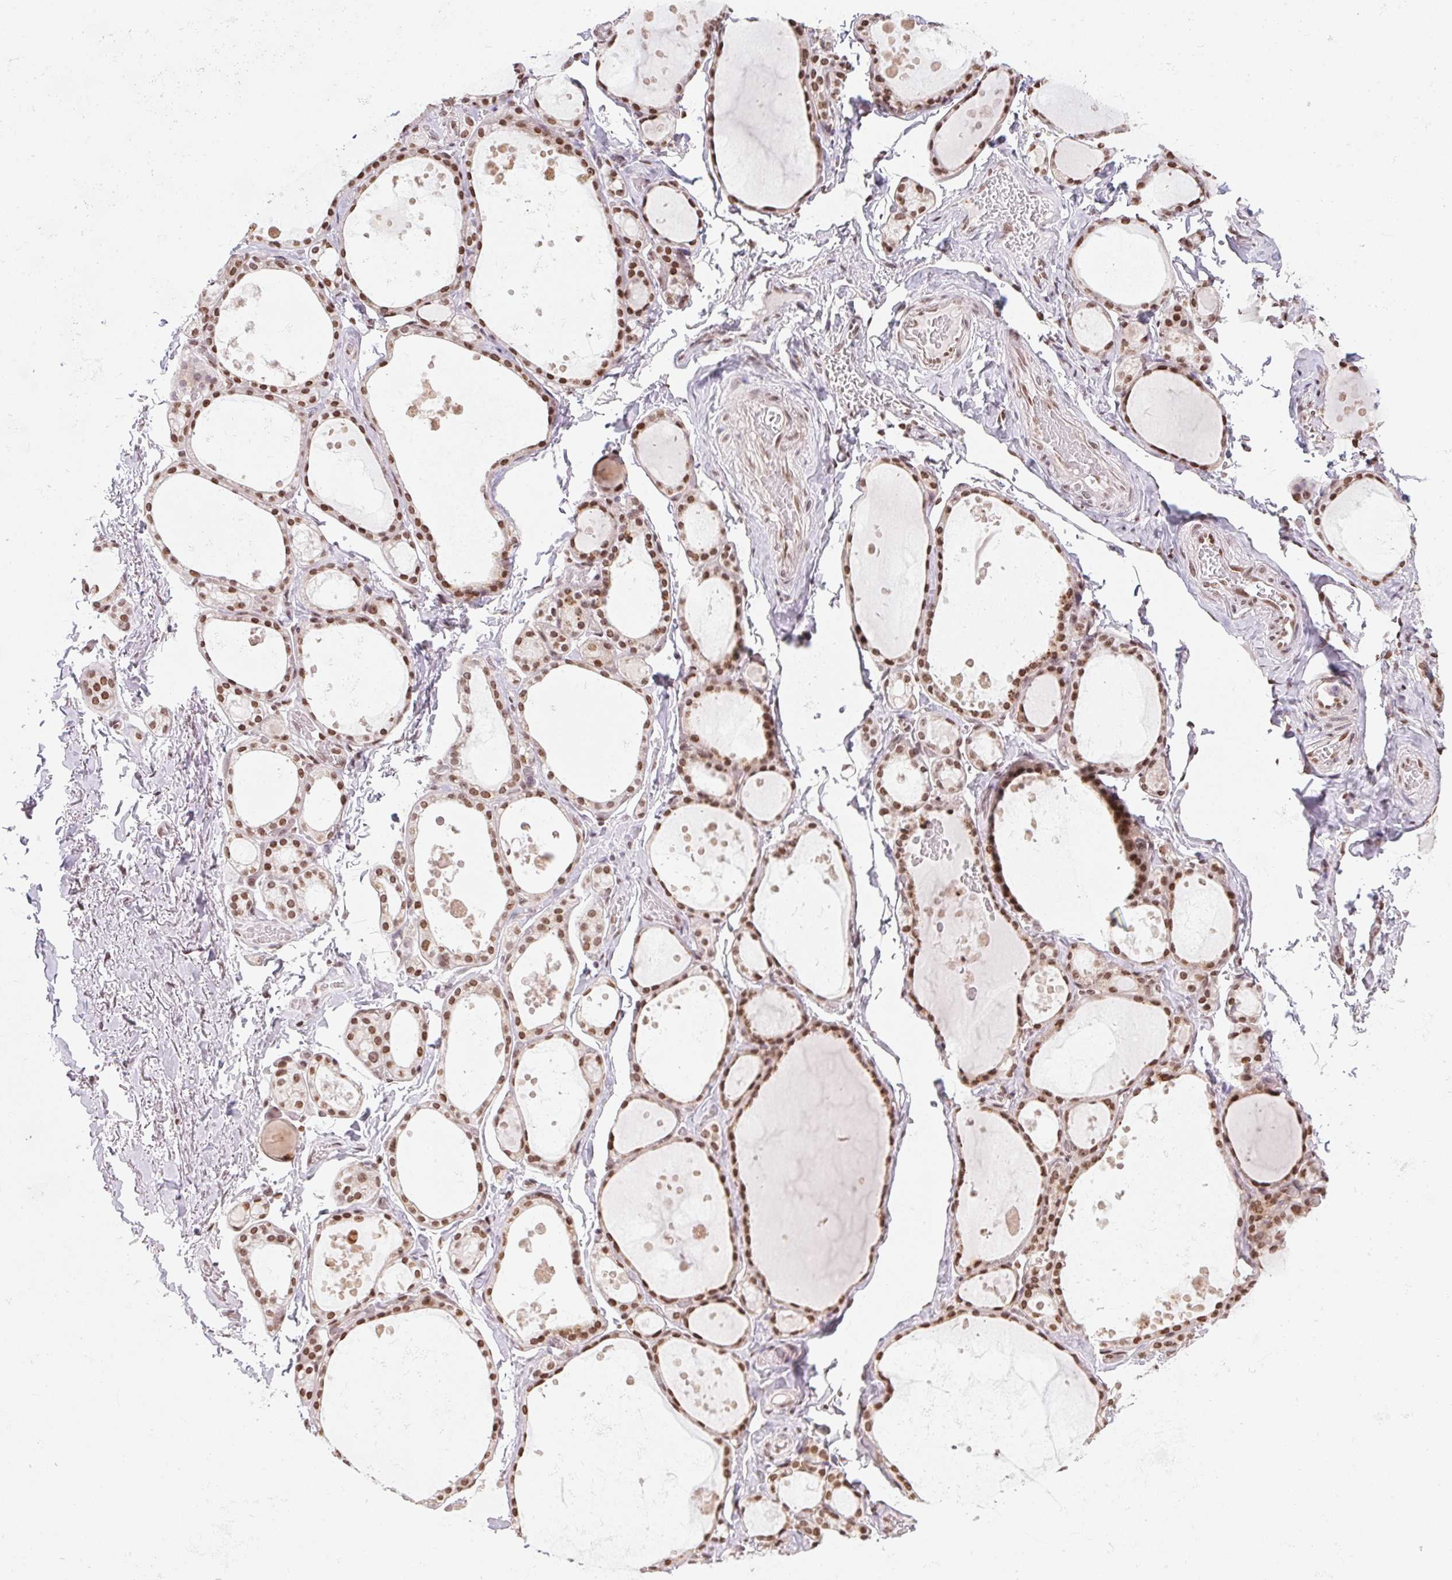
{"staining": {"intensity": "moderate", "quantity": ">75%", "location": "nuclear"}, "tissue": "thyroid gland", "cell_type": "Glandular cells", "image_type": "normal", "snomed": [{"axis": "morphology", "description": "Normal tissue, NOS"}, {"axis": "topography", "description": "Thyroid gland"}], "caption": "High-power microscopy captured an immunohistochemistry micrograph of benign thyroid gland, revealing moderate nuclear positivity in about >75% of glandular cells. The staining is performed using DAB (3,3'-diaminobenzidine) brown chromogen to label protein expression. The nuclei are counter-stained blue using hematoxylin.", "gene": "RNF181", "patient": {"sex": "male", "age": 68}}